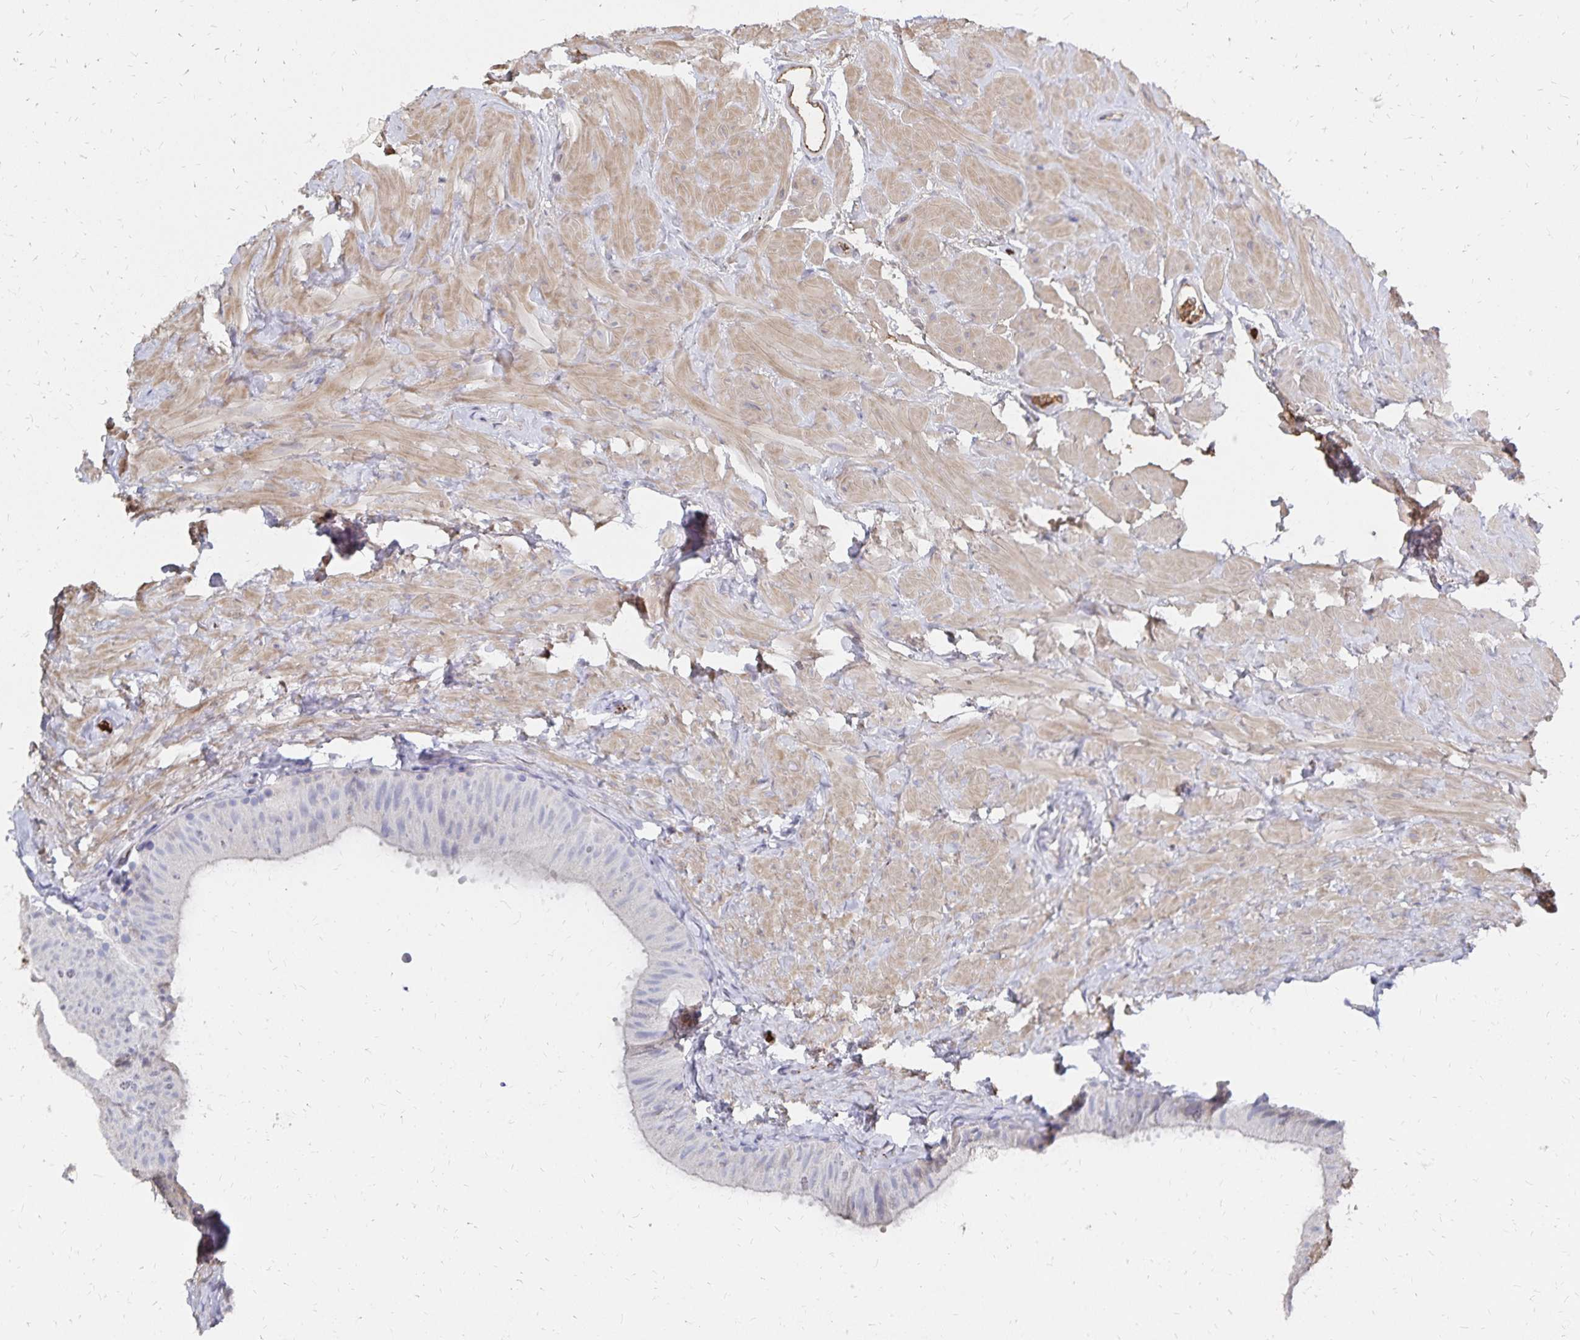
{"staining": {"intensity": "moderate", "quantity": "<25%", "location": "cytoplasmic/membranous"}, "tissue": "epididymis", "cell_type": "Glandular cells", "image_type": "normal", "snomed": [{"axis": "morphology", "description": "Normal tissue, NOS"}, {"axis": "topography", "description": "Epididymis, spermatic cord, NOS"}, {"axis": "topography", "description": "Epididymis"}], "caption": "Epididymis was stained to show a protein in brown. There is low levels of moderate cytoplasmic/membranous staining in approximately <25% of glandular cells. (Stains: DAB in brown, nuclei in blue, Microscopy: brightfield microscopy at high magnification).", "gene": "KISS1", "patient": {"sex": "male", "age": 31}}